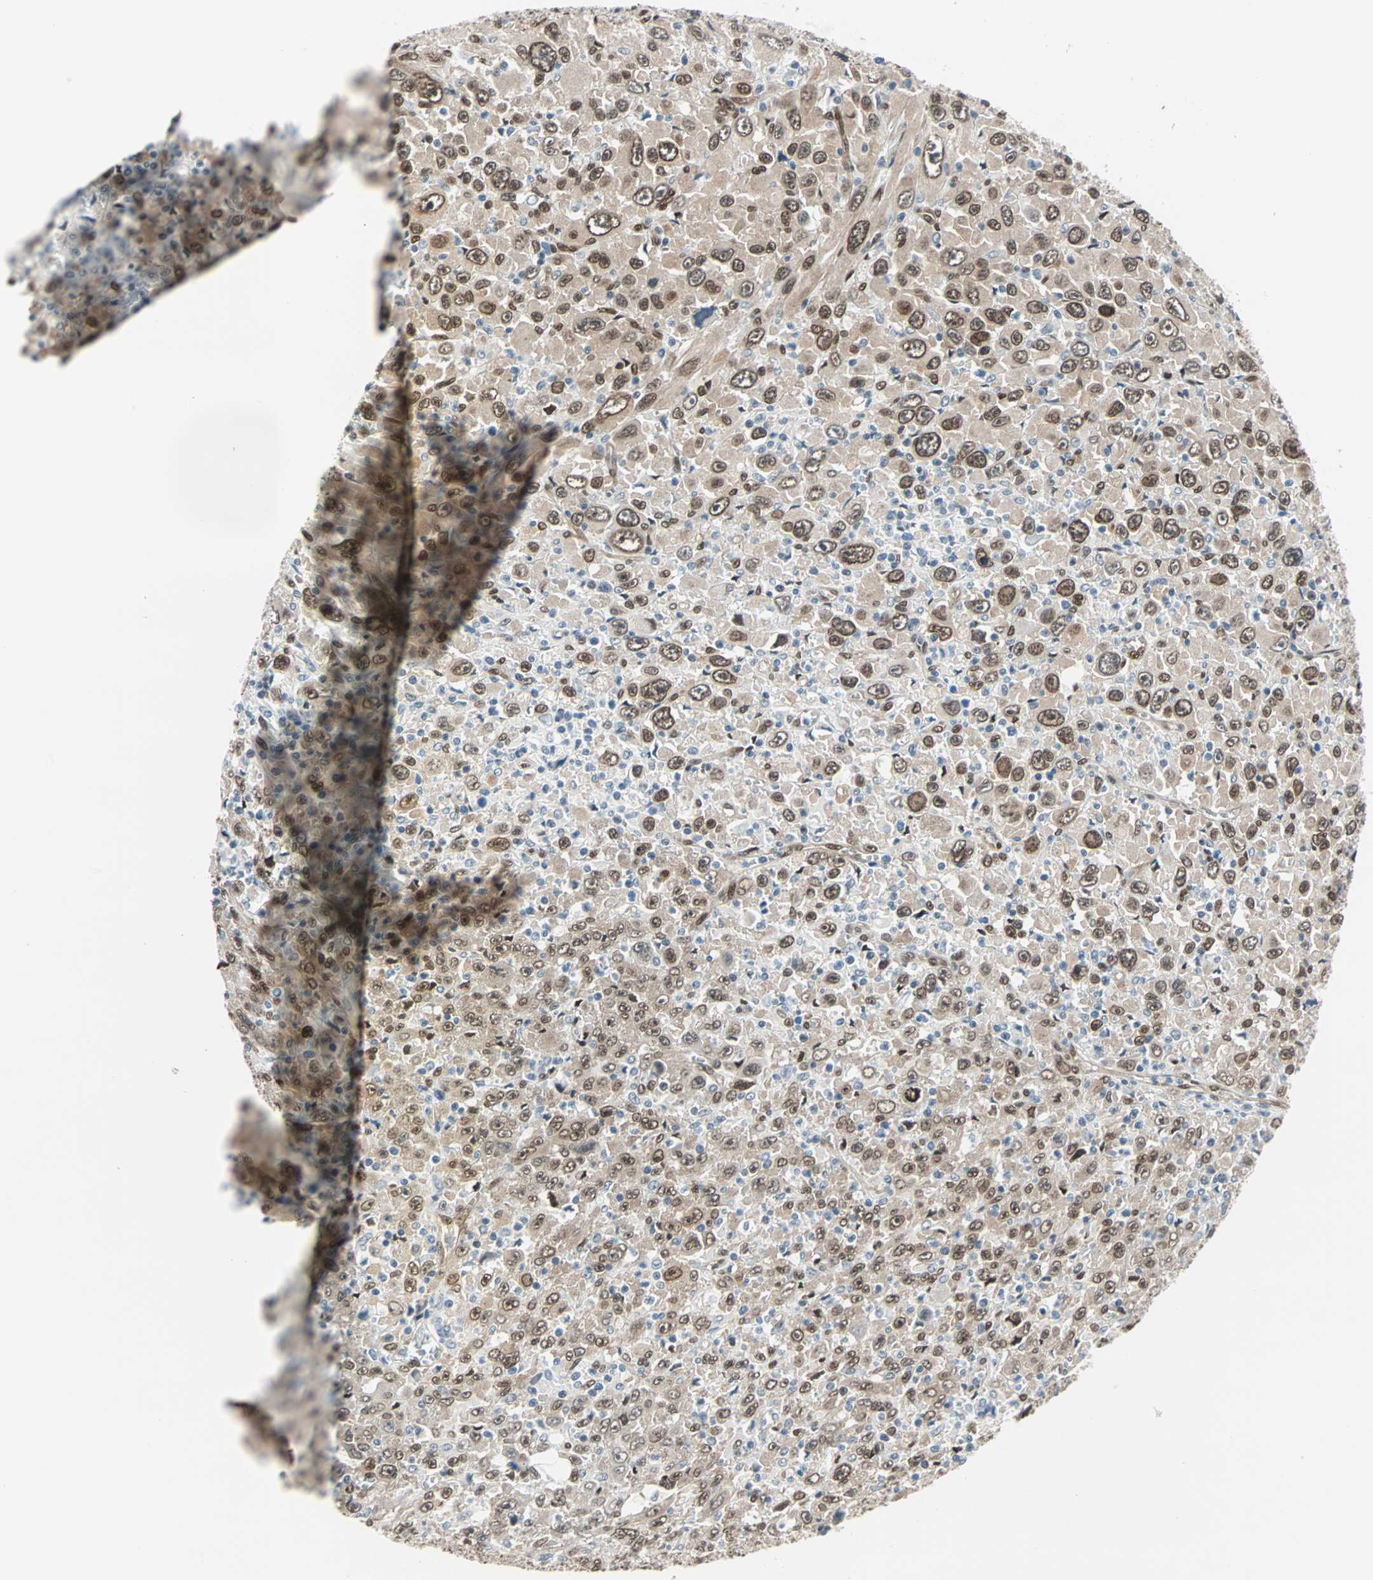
{"staining": {"intensity": "strong", "quantity": ">75%", "location": "cytoplasmic/membranous,nuclear"}, "tissue": "melanoma", "cell_type": "Tumor cells", "image_type": "cancer", "snomed": [{"axis": "morphology", "description": "Malignant melanoma, Metastatic site"}, {"axis": "topography", "description": "Skin"}], "caption": "Immunohistochemistry (IHC) histopathology image of neoplastic tissue: human melanoma stained using immunohistochemistry (IHC) displays high levels of strong protein expression localized specifically in the cytoplasmic/membranous and nuclear of tumor cells, appearing as a cytoplasmic/membranous and nuclear brown color.", "gene": "WWTR1", "patient": {"sex": "female", "age": 56}}